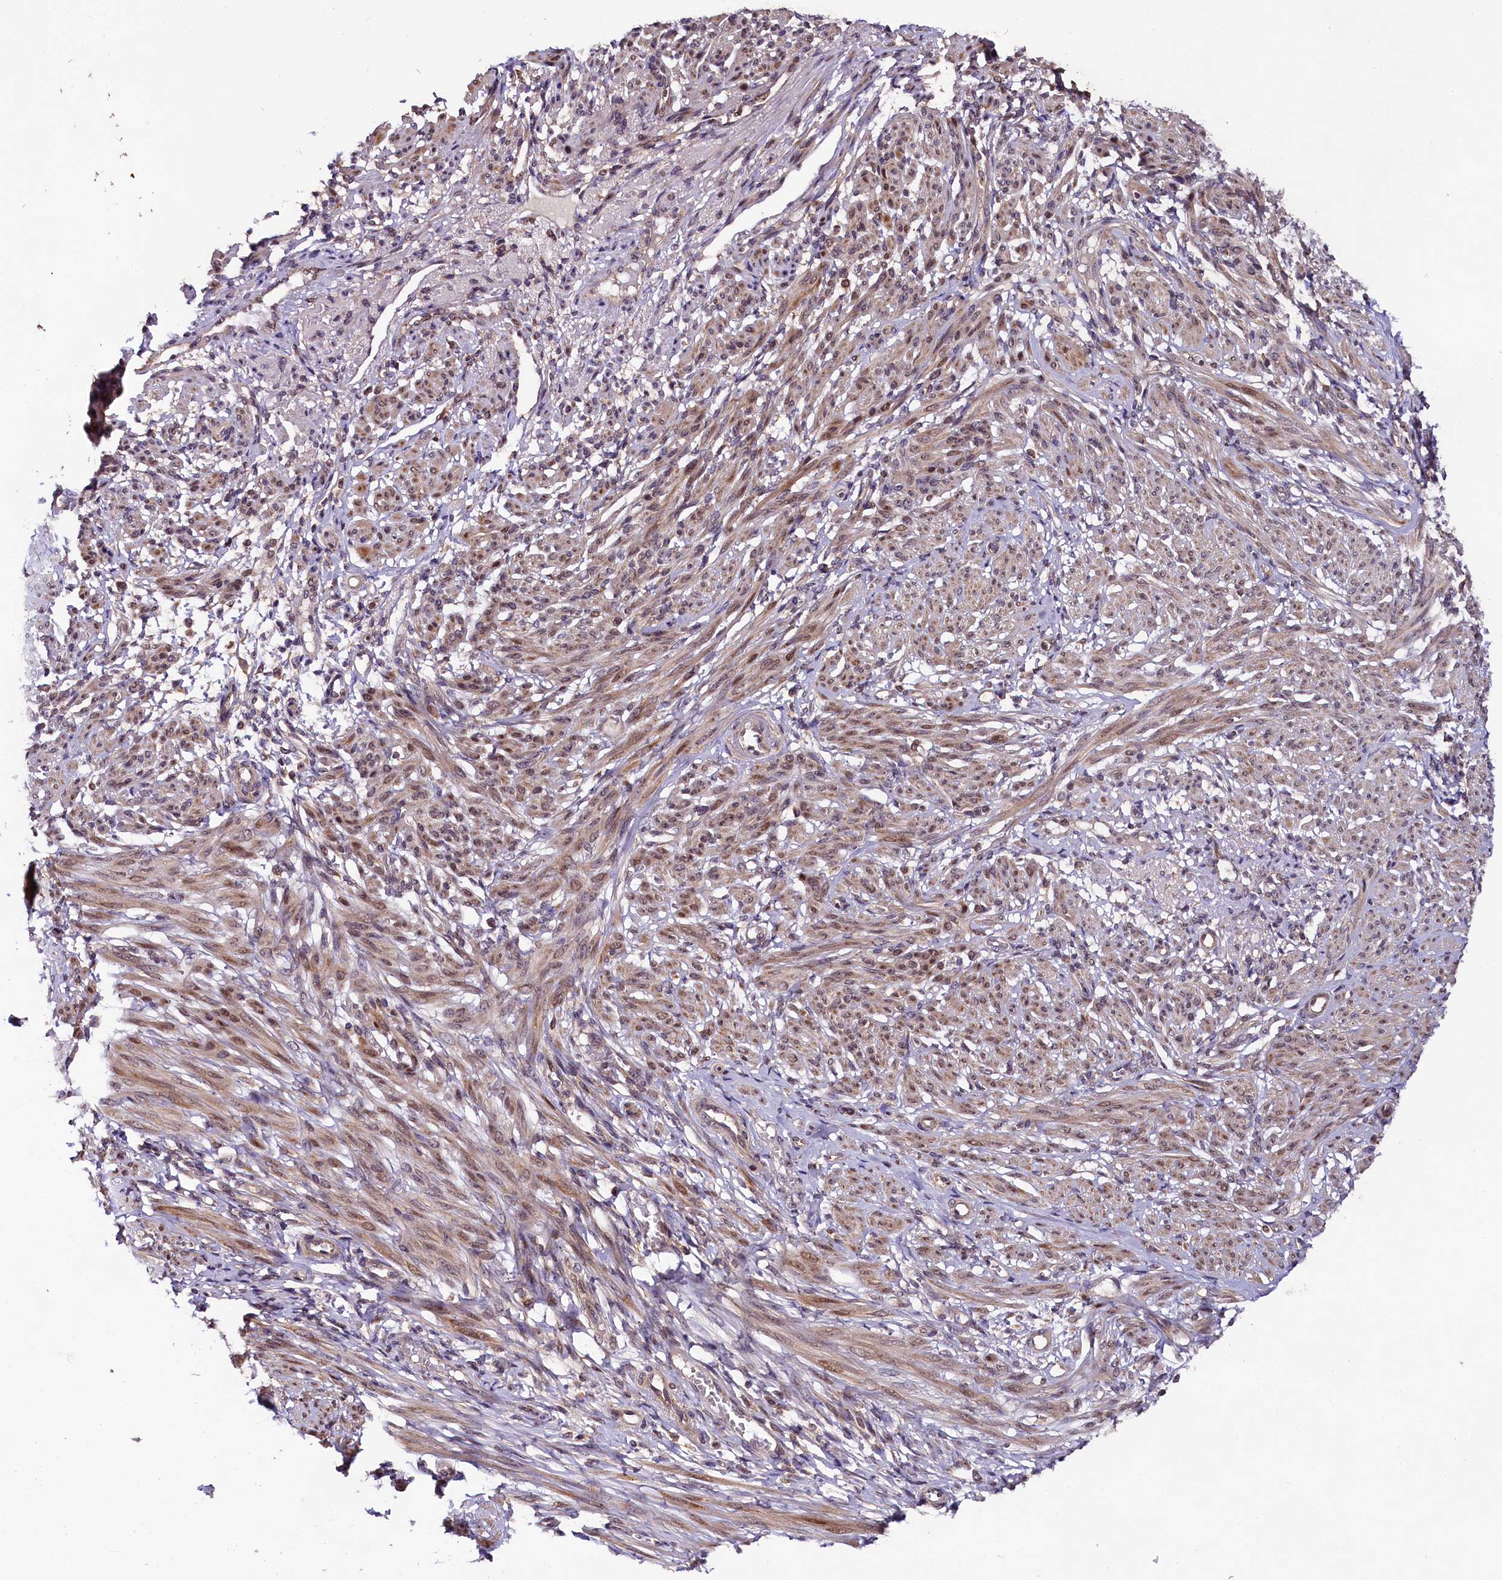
{"staining": {"intensity": "strong", "quantity": "25%-75%", "location": "cytoplasmic/membranous,nuclear"}, "tissue": "smooth muscle", "cell_type": "Smooth muscle cells", "image_type": "normal", "snomed": [{"axis": "morphology", "description": "Normal tissue, NOS"}, {"axis": "topography", "description": "Smooth muscle"}], "caption": "Benign smooth muscle demonstrates strong cytoplasmic/membranous,nuclear positivity in about 25%-75% of smooth muscle cells, visualized by immunohistochemistry.", "gene": "DOHH", "patient": {"sex": "female", "age": 39}}